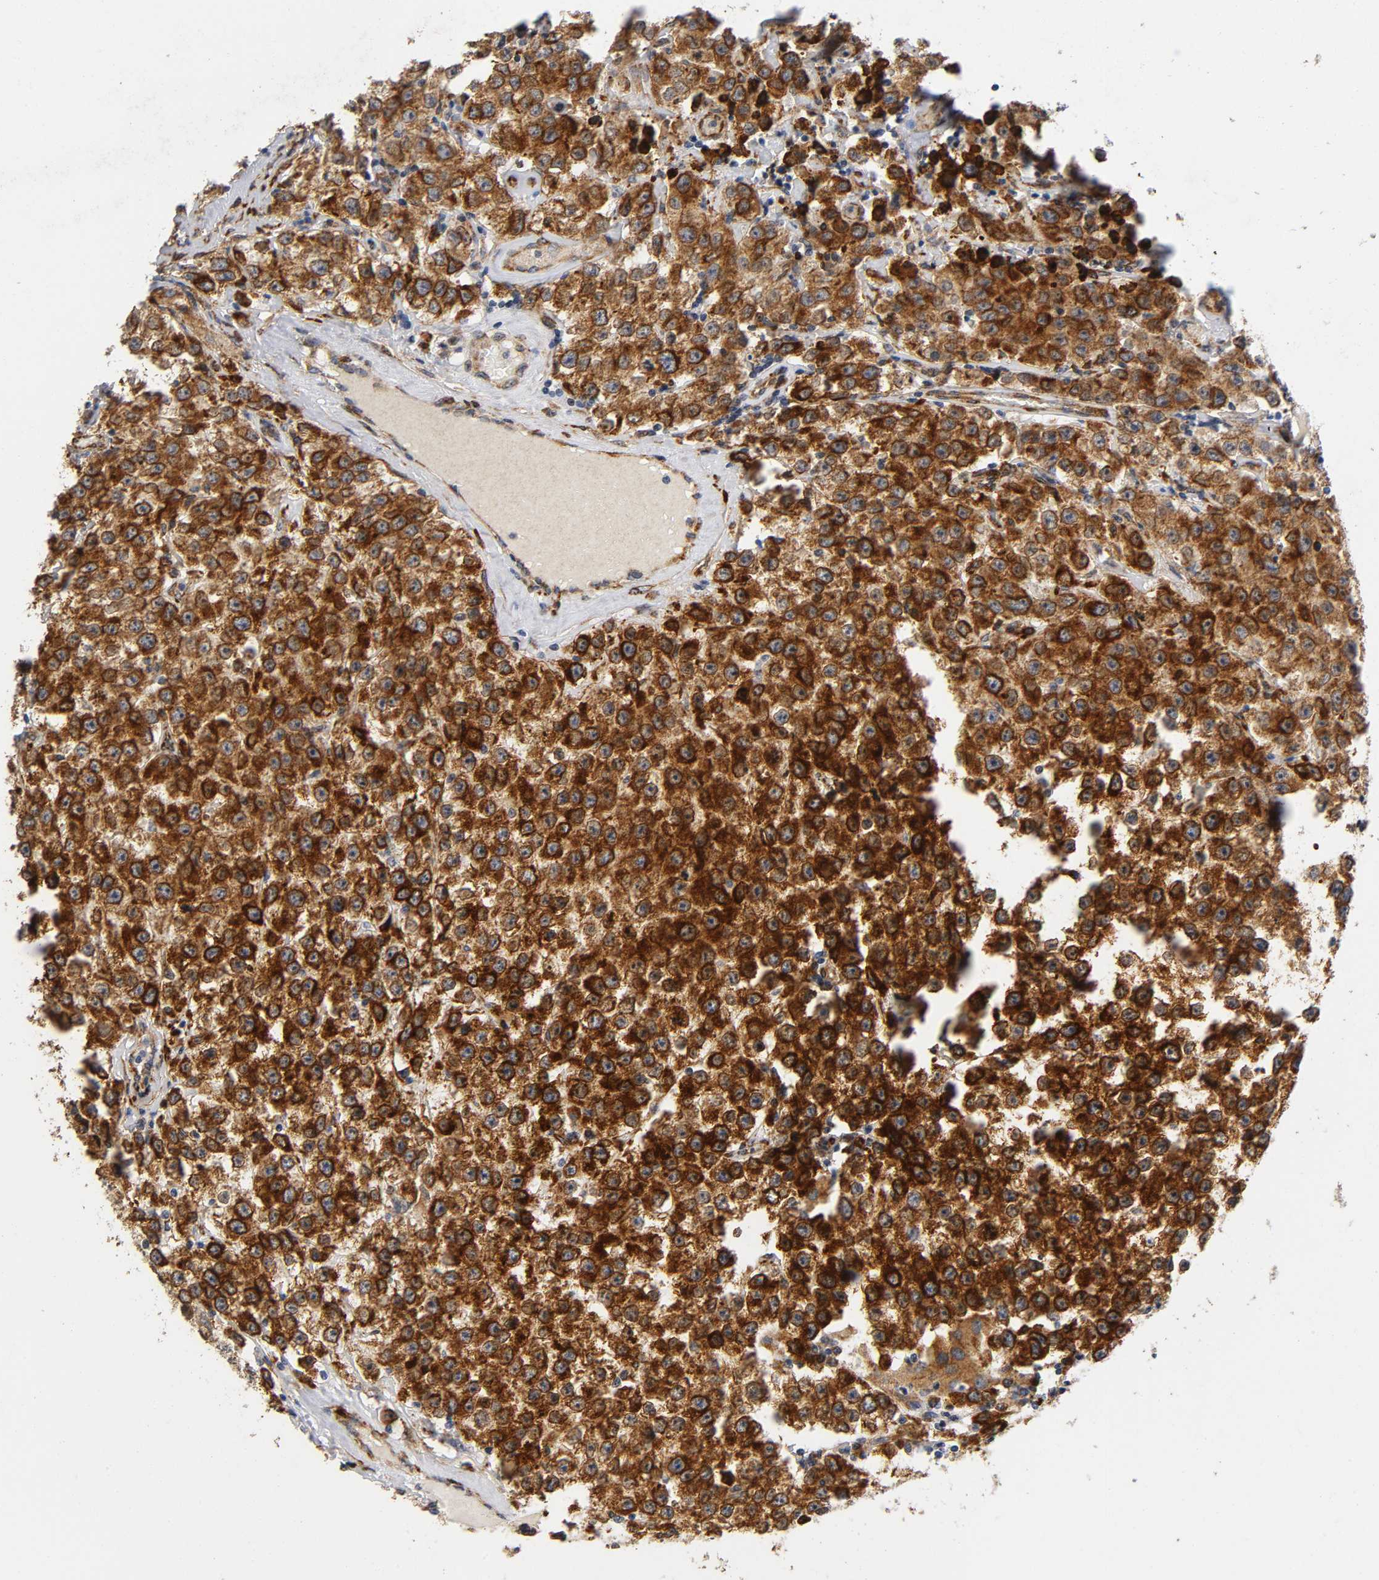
{"staining": {"intensity": "strong", "quantity": ">75%", "location": "cytoplasmic/membranous"}, "tissue": "testis cancer", "cell_type": "Tumor cells", "image_type": "cancer", "snomed": [{"axis": "morphology", "description": "Seminoma, NOS"}, {"axis": "topography", "description": "Testis"}], "caption": "A photomicrograph of human testis seminoma stained for a protein demonstrates strong cytoplasmic/membranous brown staining in tumor cells. Immunohistochemistry (ihc) stains the protein in brown and the nuclei are stained blue.", "gene": "SOS2", "patient": {"sex": "male", "age": 52}}